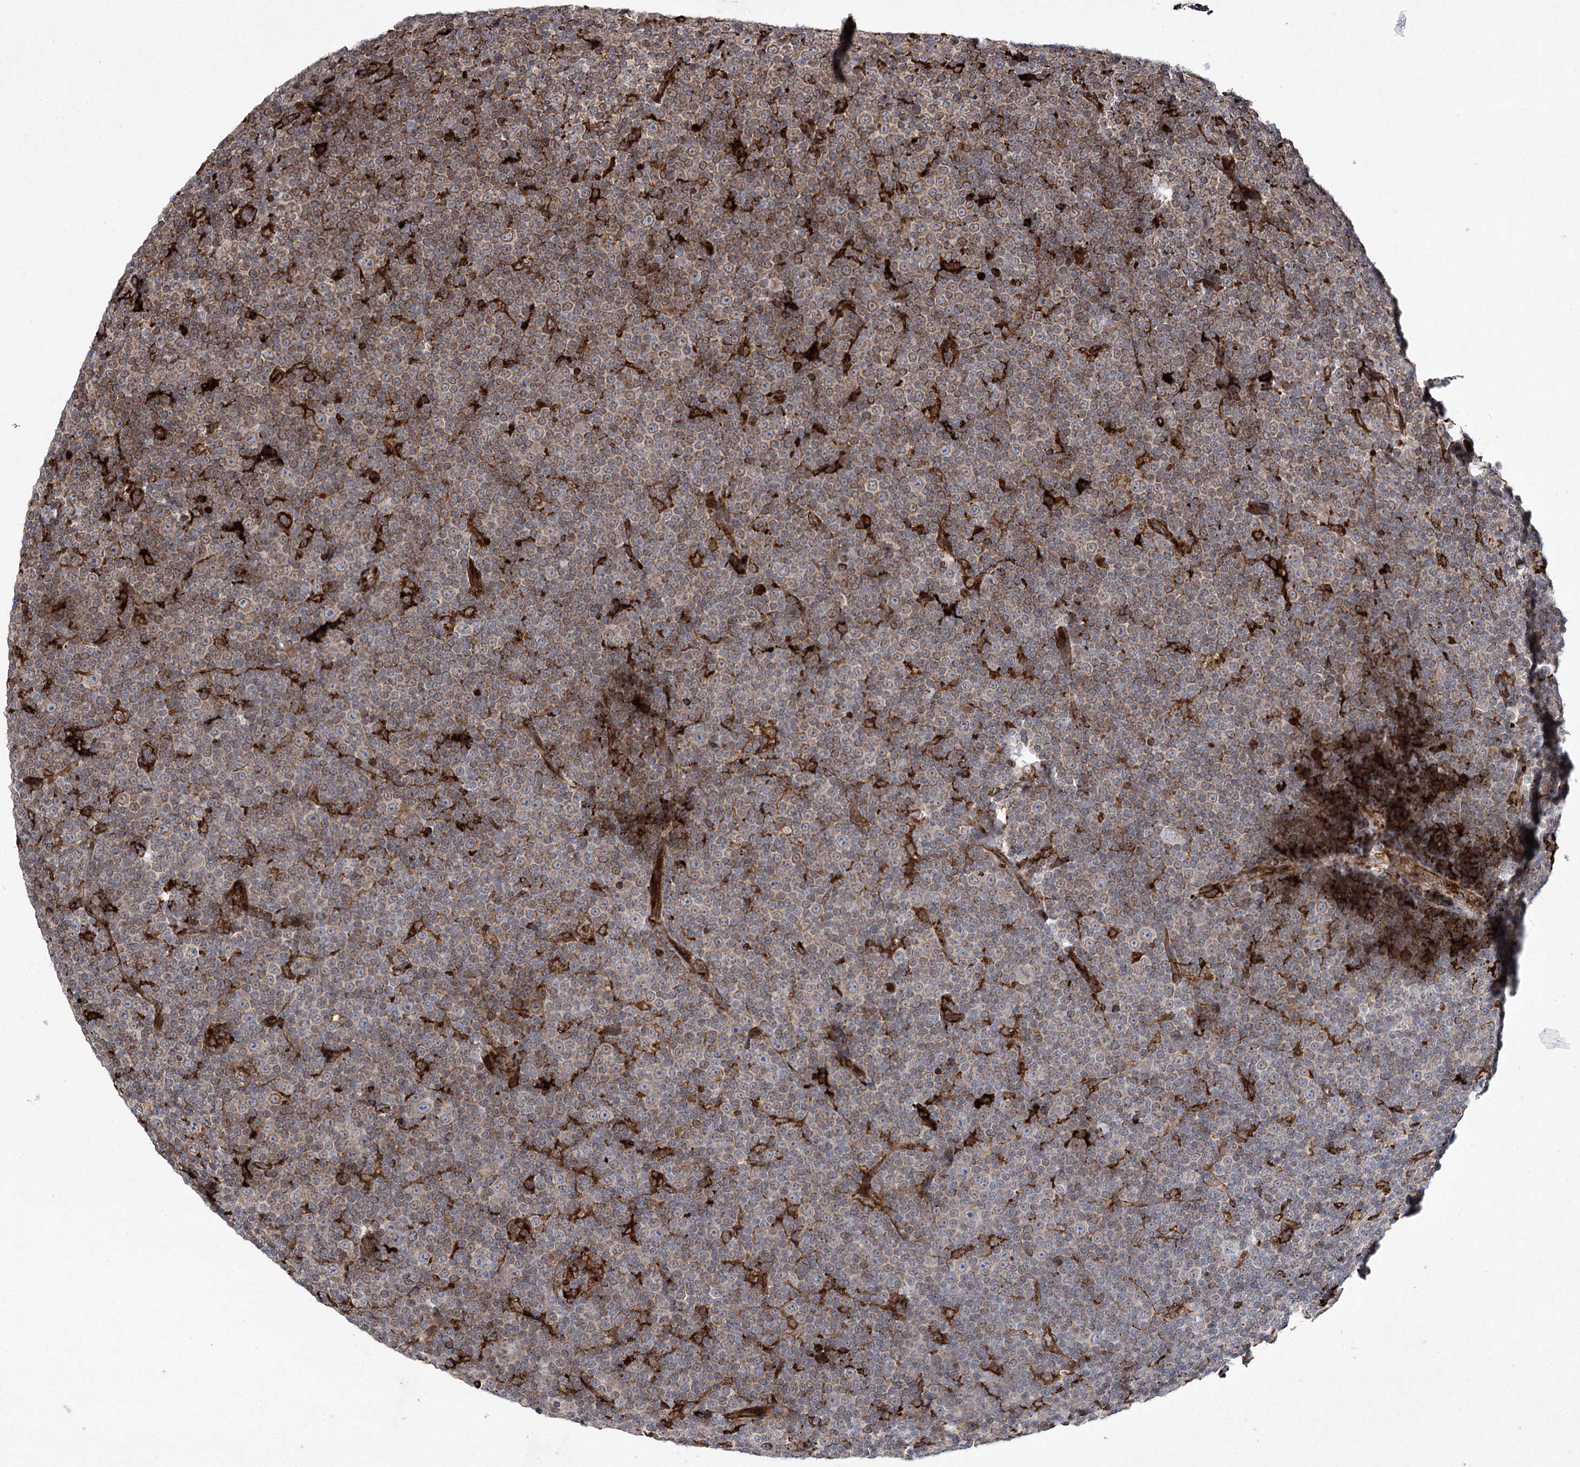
{"staining": {"intensity": "moderate", "quantity": ">75%", "location": "cytoplasmic/membranous"}, "tissue": "lymphoma", "cell_type": "Tumor cells", "image_type": "cancer", "snomed": [{"axis": "morphology", "description": "Malignant lymphoma, non-Hodgkin's type, Low grade"}, {"axis": "topography", "description": "Lymph node"}], "caption": "A medium amount of moderate cytoplasmic/membranous positivity is identified in approximately >75% of tumor cells in lymphoma tissue.", "gene": "DCUN1D4", "patient": {"sex": "female", "age": 67}}